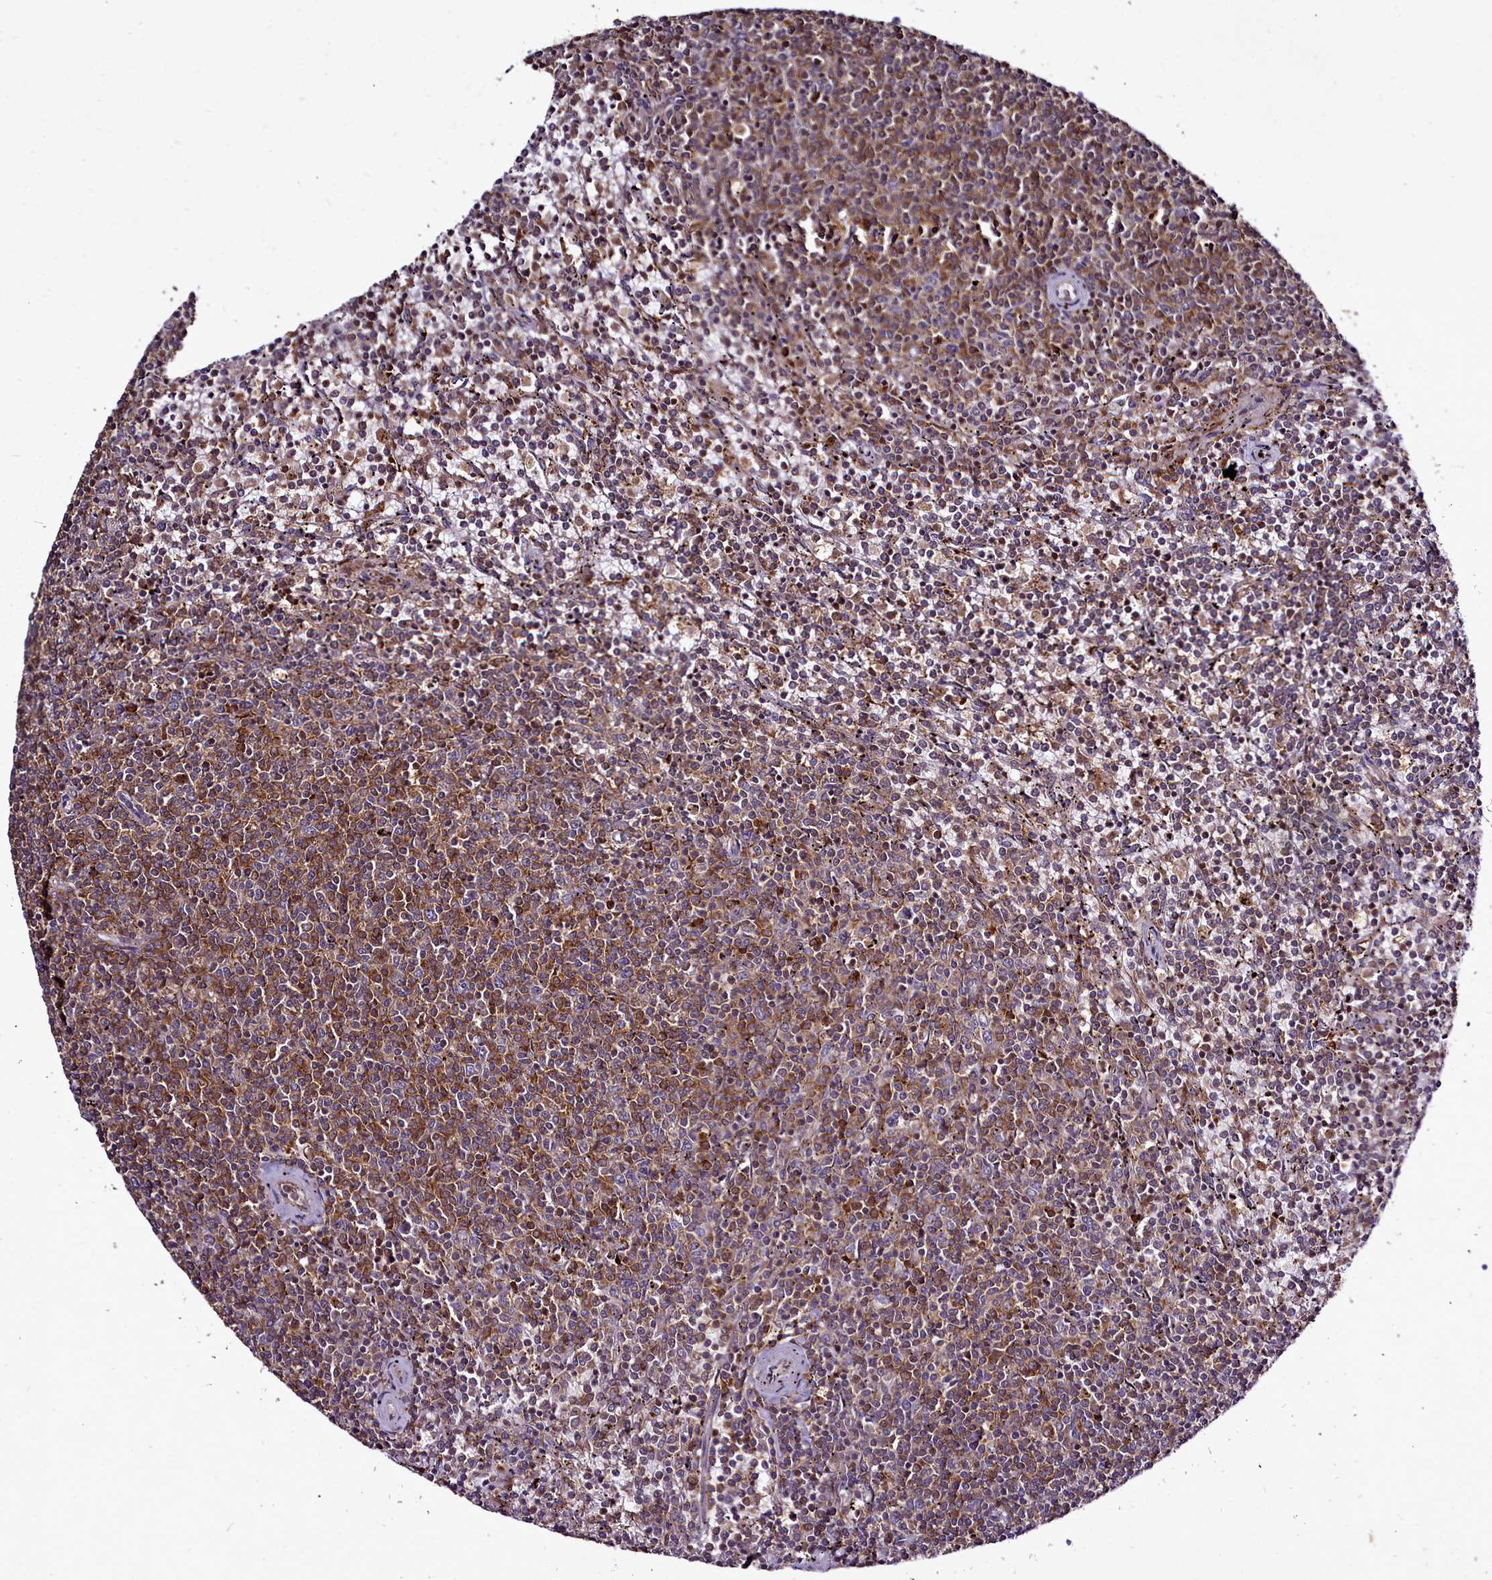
{"staining": {"intensity": "moderate", "quantity": "25%-75%", "location": "cytoplasmic/membranous"}, "tissue": "lymphoma", "cell_type": "Tumor cells", "image_type": "cancer", "snomed": [{"axis": "morphology", "description": "Malignant lymphoma, non-Hodgkin's type, Low grade"}, {"axis": "topography", "description": "Spleen"}], "caption": "Moderate cytoplasmic/membranous expression for a protein is appreciated in about 25%-75% of tumor cells of low-grade malignant lymphoma, non-Hodgkin's type using immunohistochemistry.", "gene": "NCKAP1L", "patient": {"sex": "female", "age": 50}}